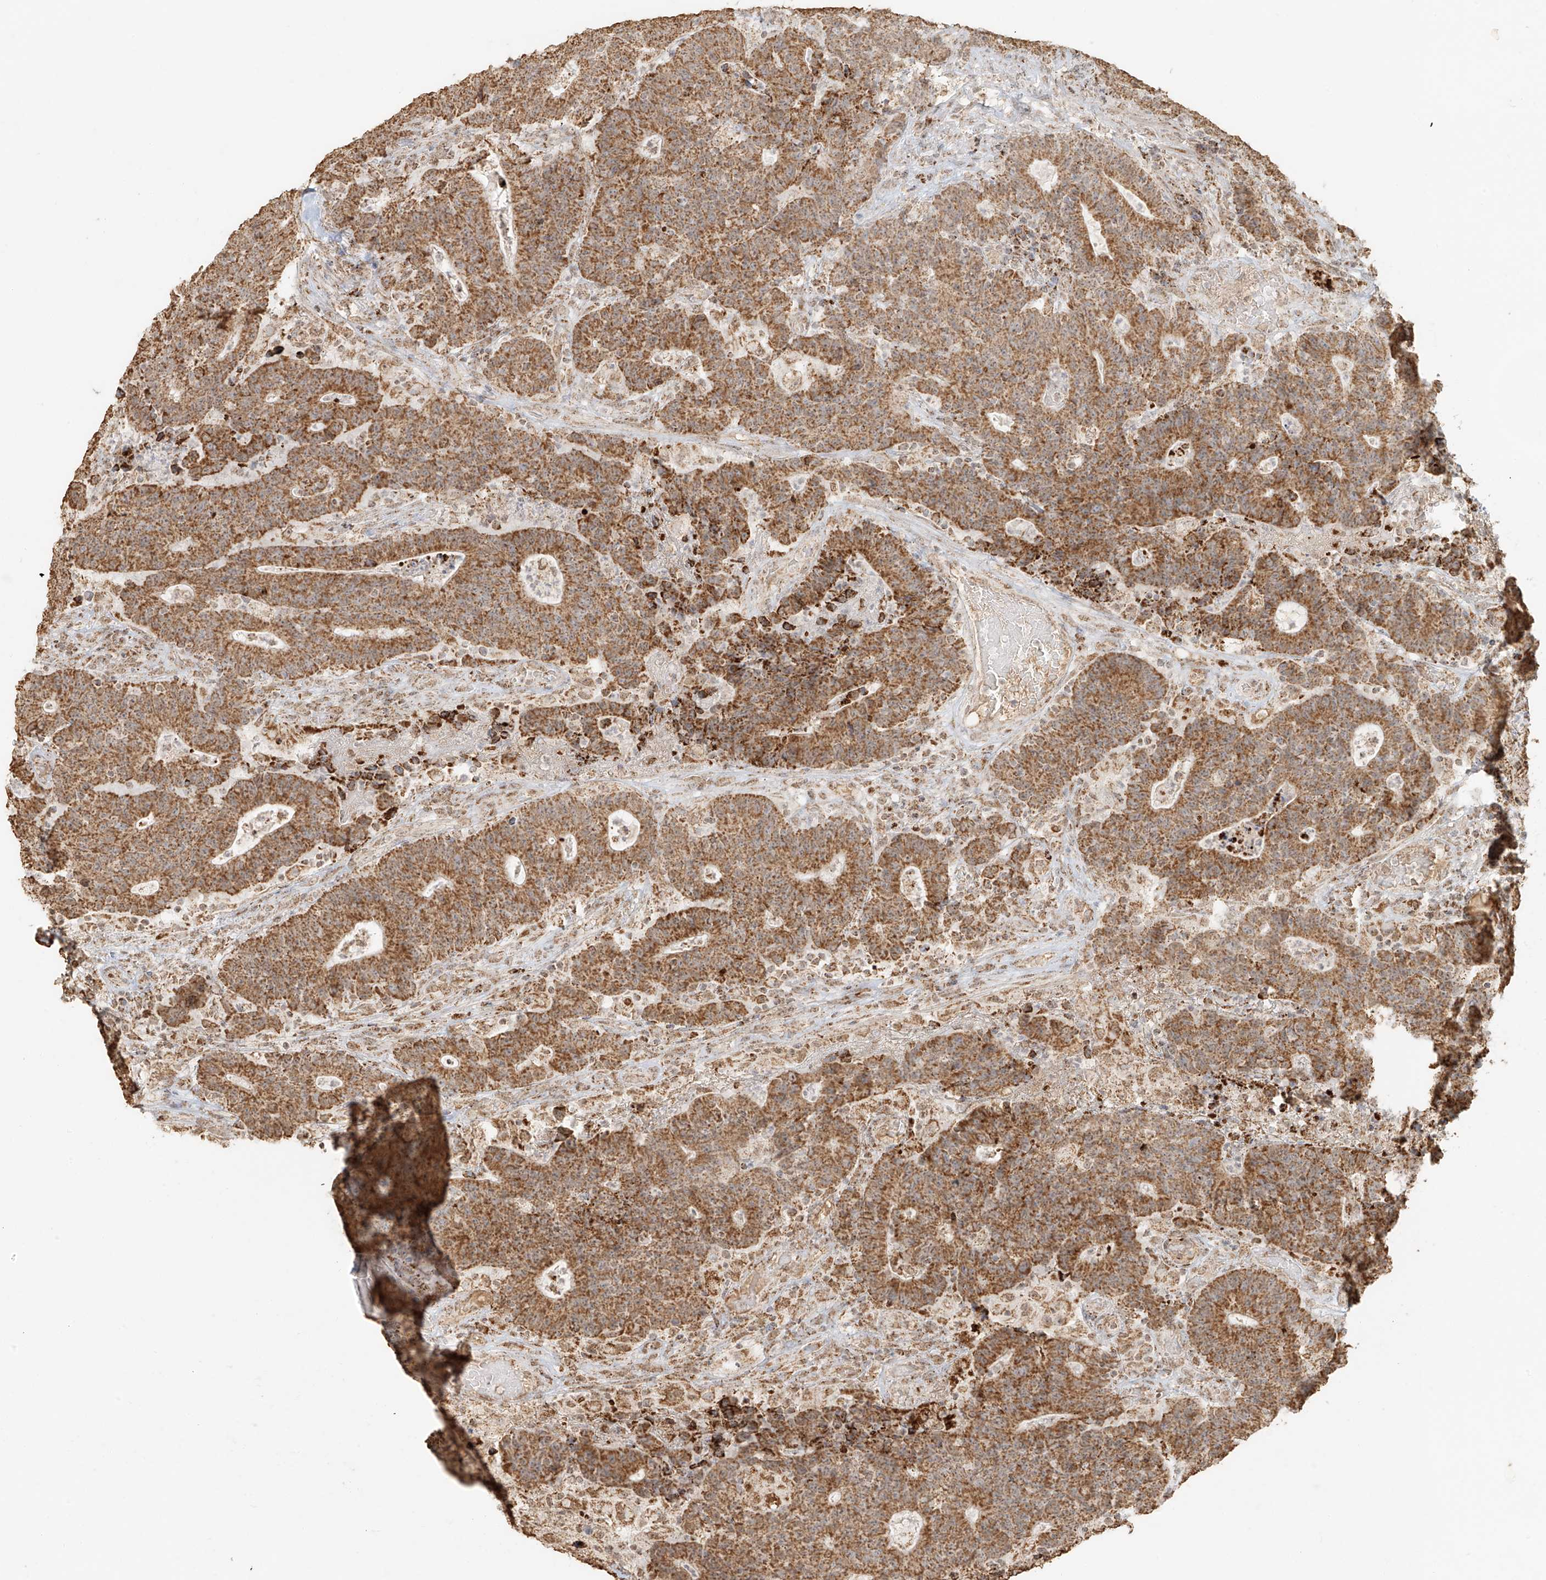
{"staining": {"intensity": "moderate", "quantity": ">75%", "location": "cytoplasmic/membranous"}, "tissue": "colorectal cancer", "cell_type": "Tumor cells", "image_type": "cancer", "snomed": [{"axis": "morphology", "description": "Normal tissue, NOS"}, {"axis": "morphology", "description": "Adenocarcinoma, NOS"}, {"axis": "topography", "description": "Colon"}], "caption": "Immunohistochemical staining of adenocarcinoma (colorectal) reveals moderate cytoplasmic/membranous protein expression in approximately >75% of tumor cells.", "gene": "MIPEP", "patient": {"sex": "female", "age": 75}}